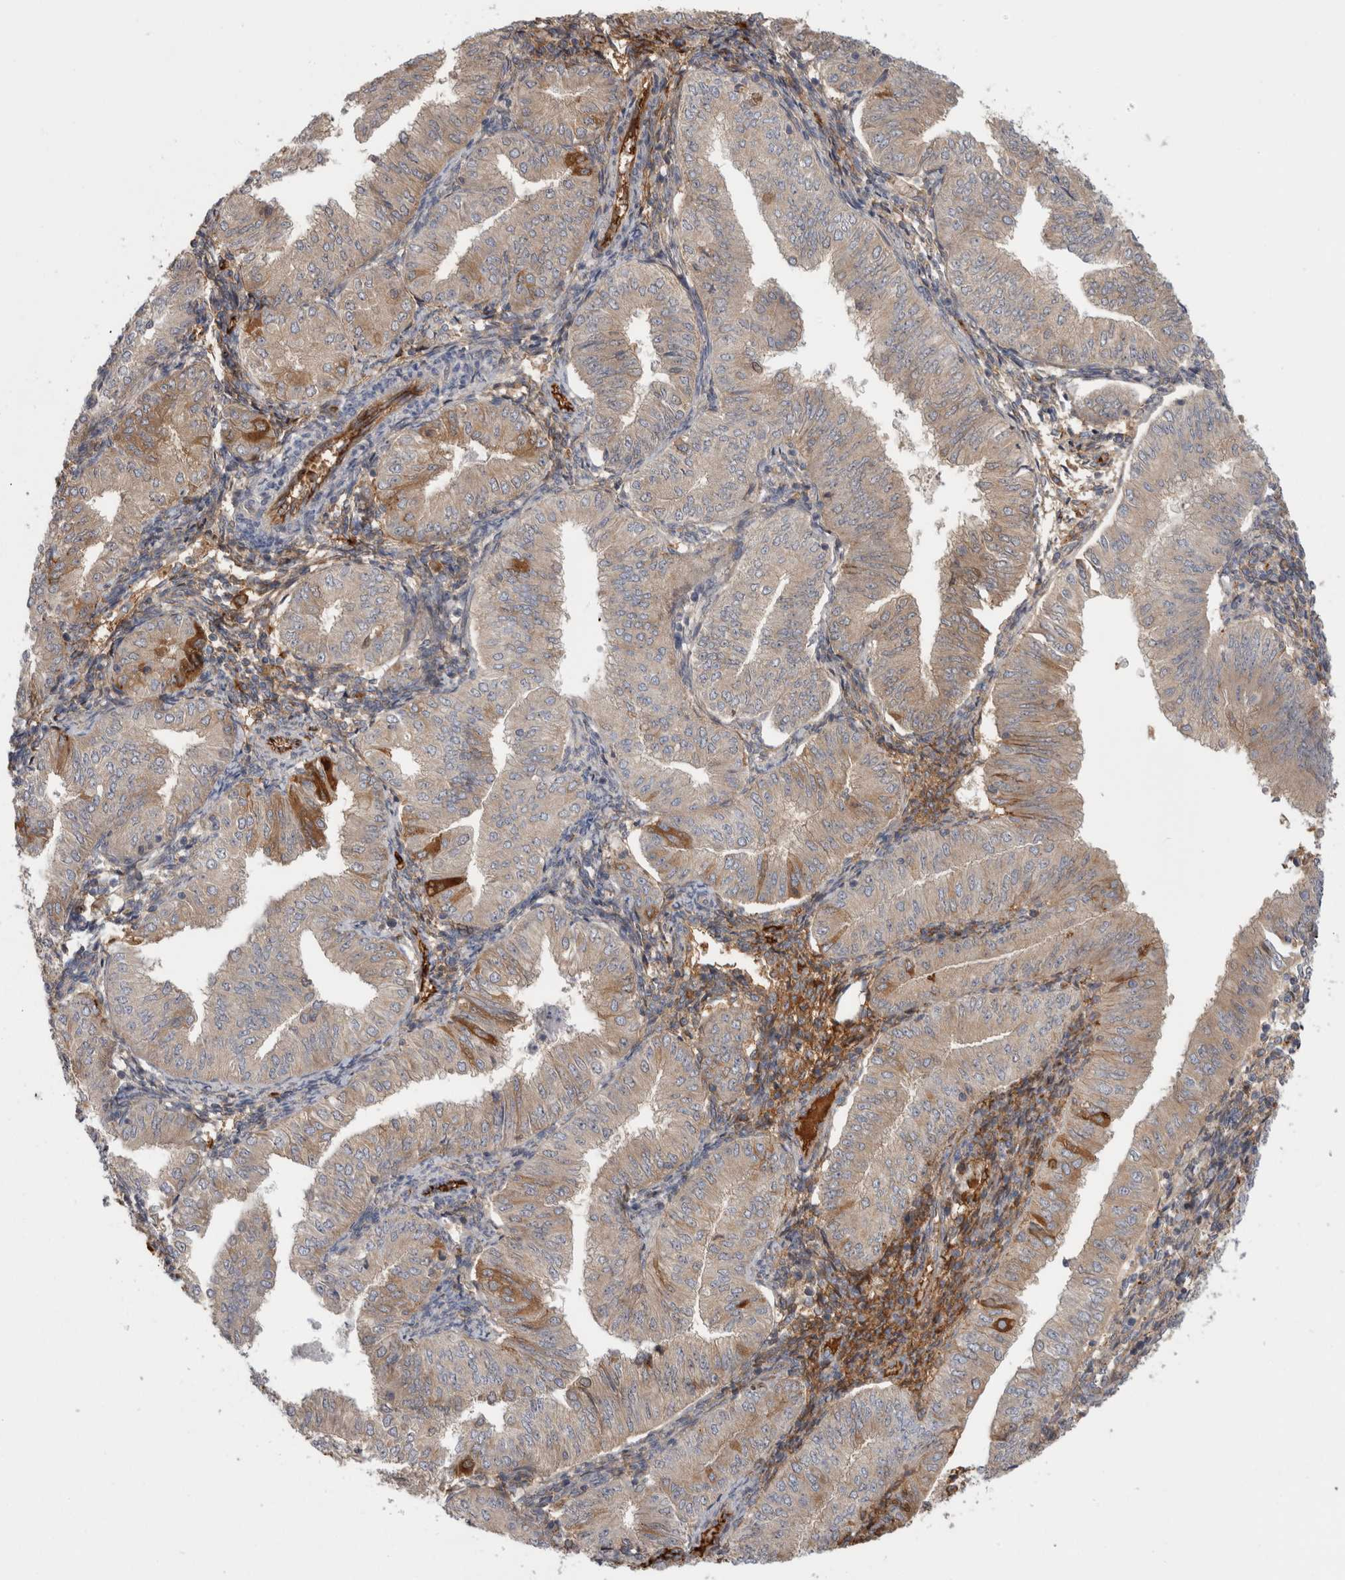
{"staining": {"intensity": "moderate", "quantity": "<25%", "location": "cytoplasmic/membranous"}, "tissue": "endometrial cancer", "cell_type": "Tumor cells", "image_type": "cancer", "snomed": [{"axis": "morphology", "description": "Normal tissue, NOS"}, {"axis": "morphology", "description": "Adenocarcinoma, NOS"}, {"axis": "topography", "description": "Endometrium"}], "caption": "Immunohistochemical staining of endometrial adenocarcinoma displays low levels of moderate cytoplasmic/membranous protein staining in about <25% of tumor cells. (brown staining indicates protein expression, while blue staining denotes nuclei).", "gene": "TBCE", "patient": {"sex": "female", "age": 53}}